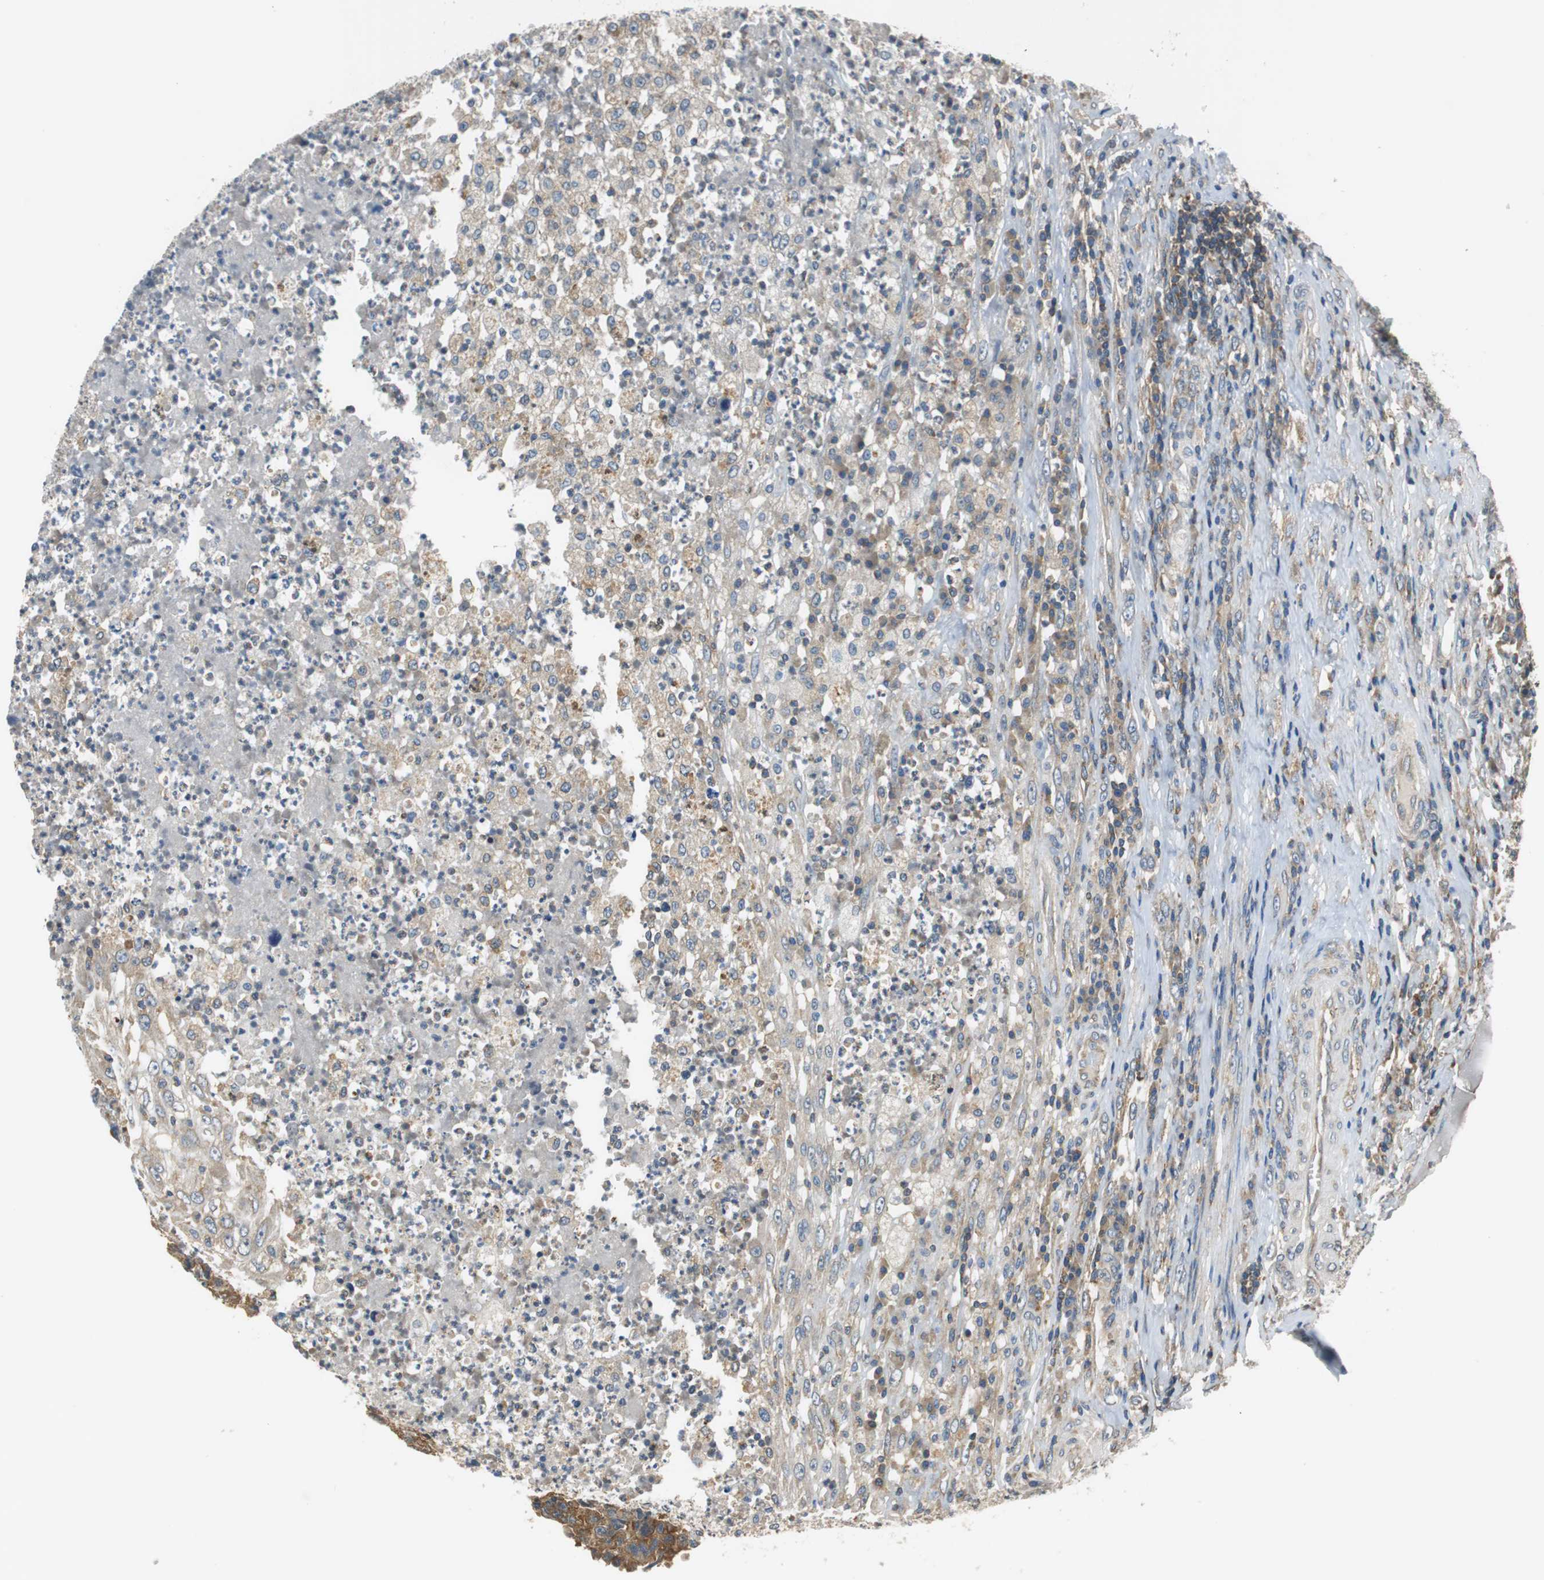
{"staining": {"intensity": "moderate", "quantity": ">75%", "location": "cytoplasmic/membranous"}, "tissue": "testis cancer", "cell_type": "Tumor cells", "image_type": "cancer", "snomed": [{"axis": "morphology", "description": "Necrosis, NOS"}, {"axis": "morphology", "description": "Carcinoma, Embryonal, NOS"}, {"axis": "topography", "description": "Testis"}], "caption": "Moderate cytoplasmic/membranous protein staining is identified in approximately >75% of tumor cells in testis embryonal carcinoma.", "gene": "CNOT3", "patient": {"sex": "male", "age": 19}}